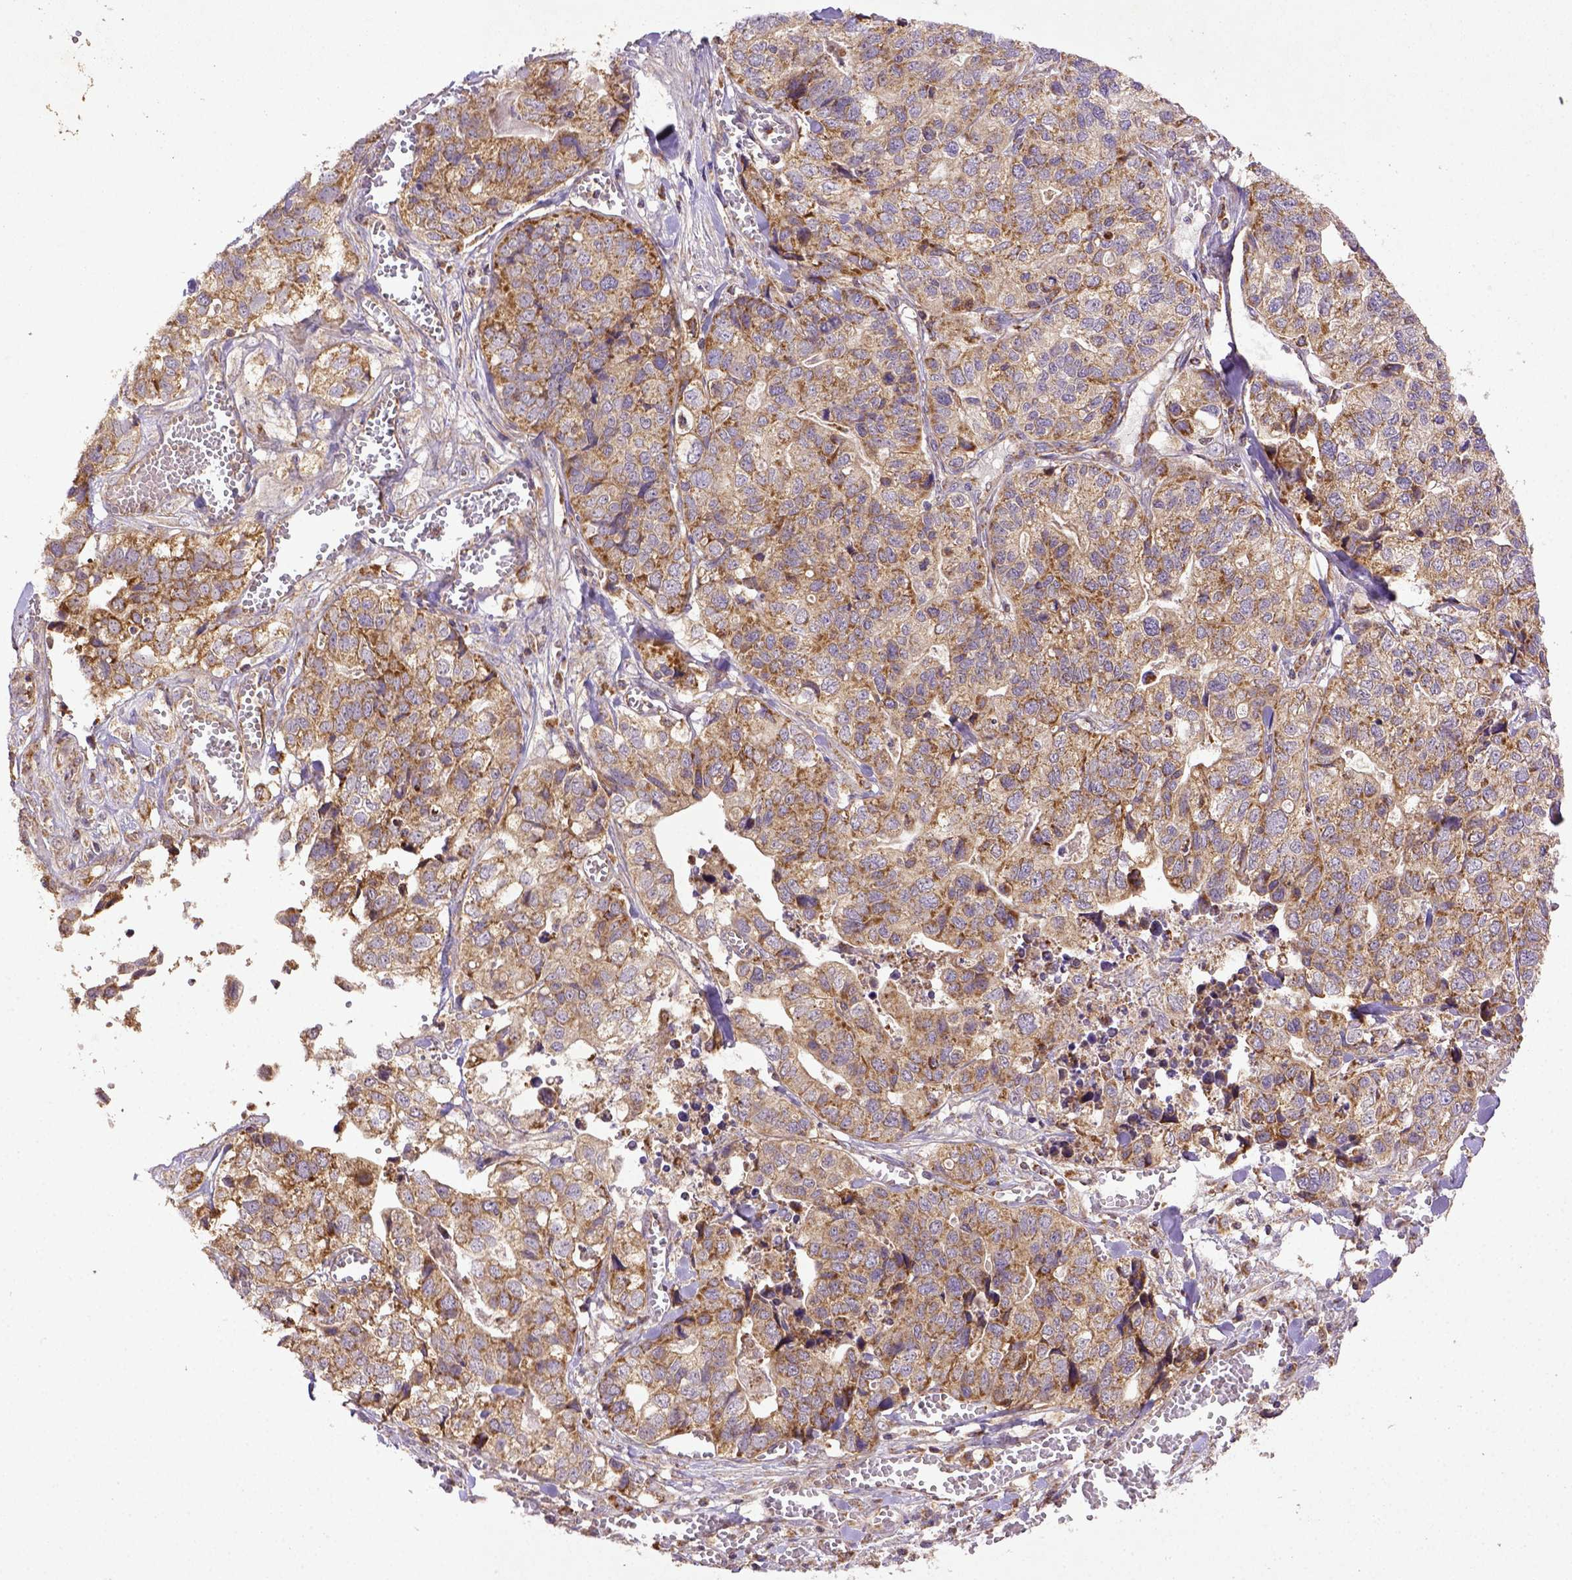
{"staining": {"intensity": "moderate", "quantity": ">75%", "location": "cytoplasmic/membranous"}, "tissue": "stomach cancer", "cell_type": "Tumor cells", "image_type": "cancer", "snomed": [{"axis": "morphology", "description": "Adenocarcinoma, NOS"}, {"axis": "topography", "description": "Stomach, upper"}], "caption": "Human stomach cancer stained with a protein marker exhibits moderate staining in tumor cells.", "gene": "MT-CO1", "patient": {"sex": "female", "age": 67}}